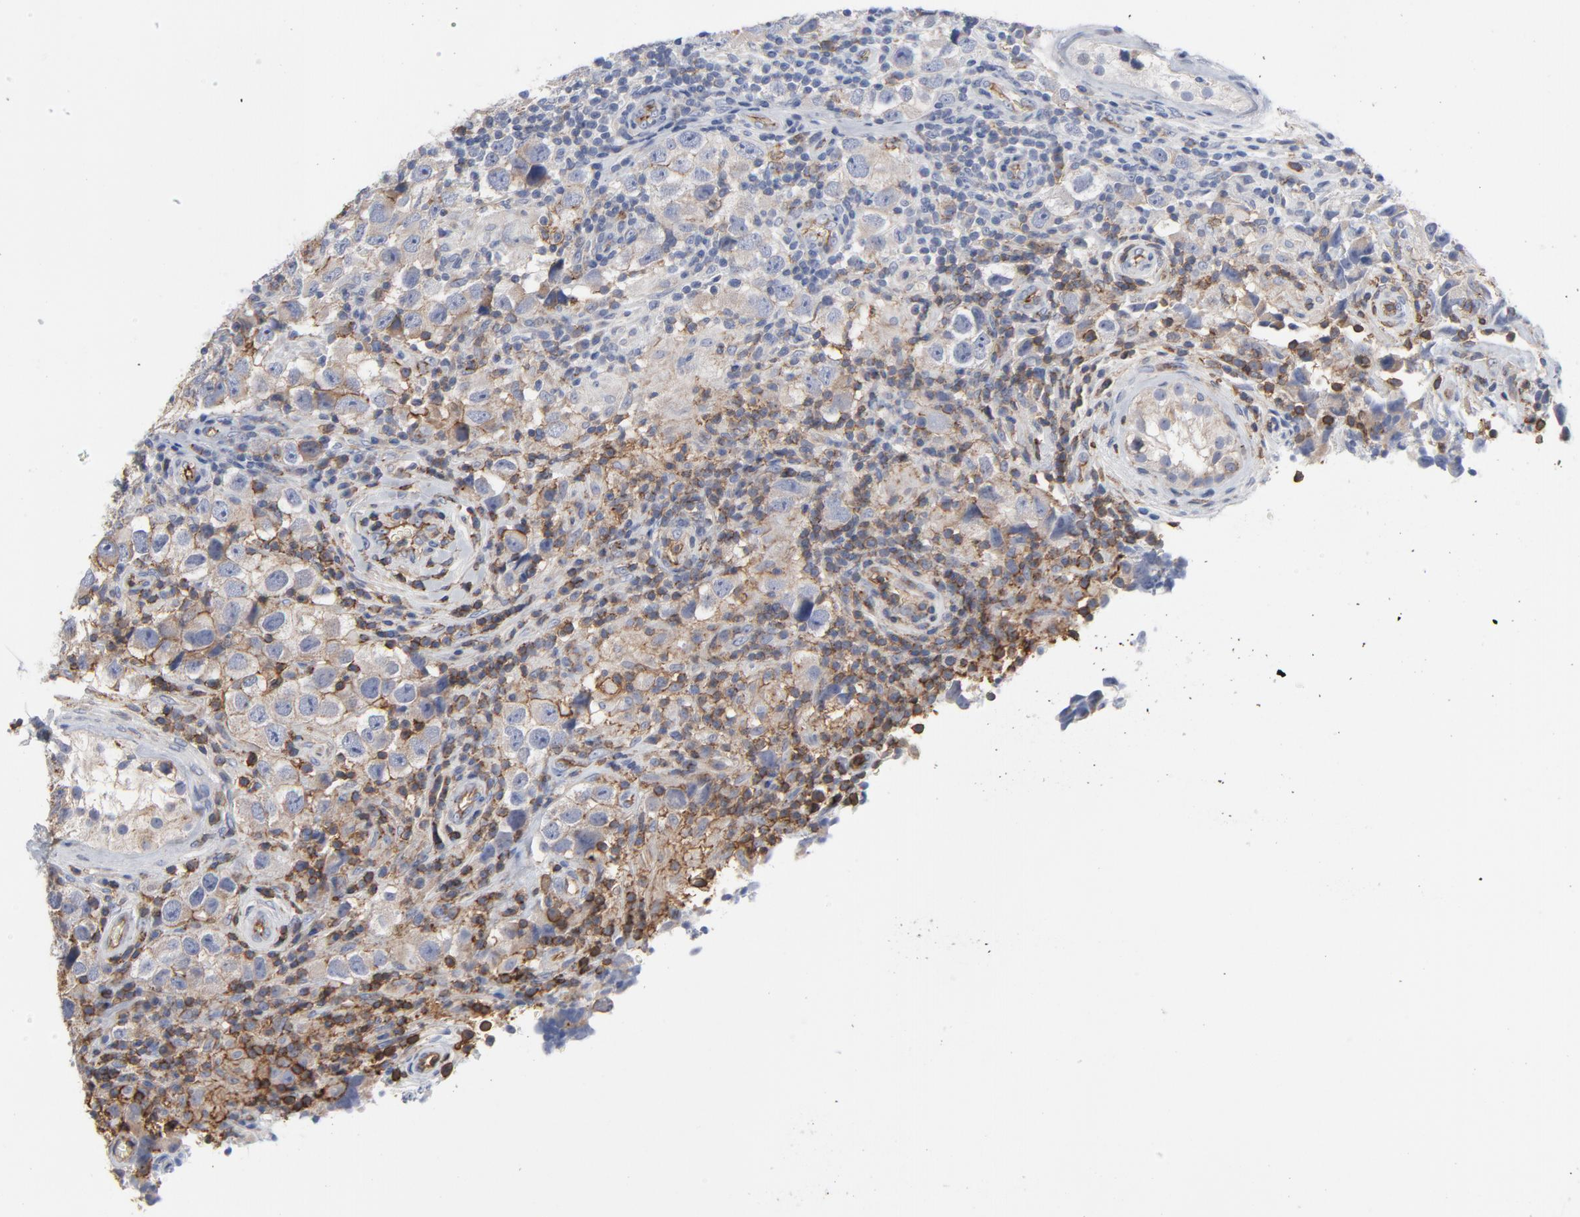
{"staining": {"intensity": "moderate", "quantity": ">75%", "location": "cytoplasmic/membranous"}, "tissue": "testis cancer", "cell_type": "Tumor cells", "image_type": "cancer", "snomed": [{"axis": "morphology", "description": "Carcinoma, Embryonal, NOS"}, {"axis": "topography", "description": "Testis"}], "caption": "Testis cancer (embryonal carcinoma) stained with immunohistochemistry (IHC) reveals moderate cytoplasmic/membranous staining in about >75% of tumor cells. The staining is performed using DAB brown chromogen to label protein expression. The nuclei are counter-stained blue using hematoxylin.", "gene": "OXA1L", "patient": {"sex": "male", "age": 21}}